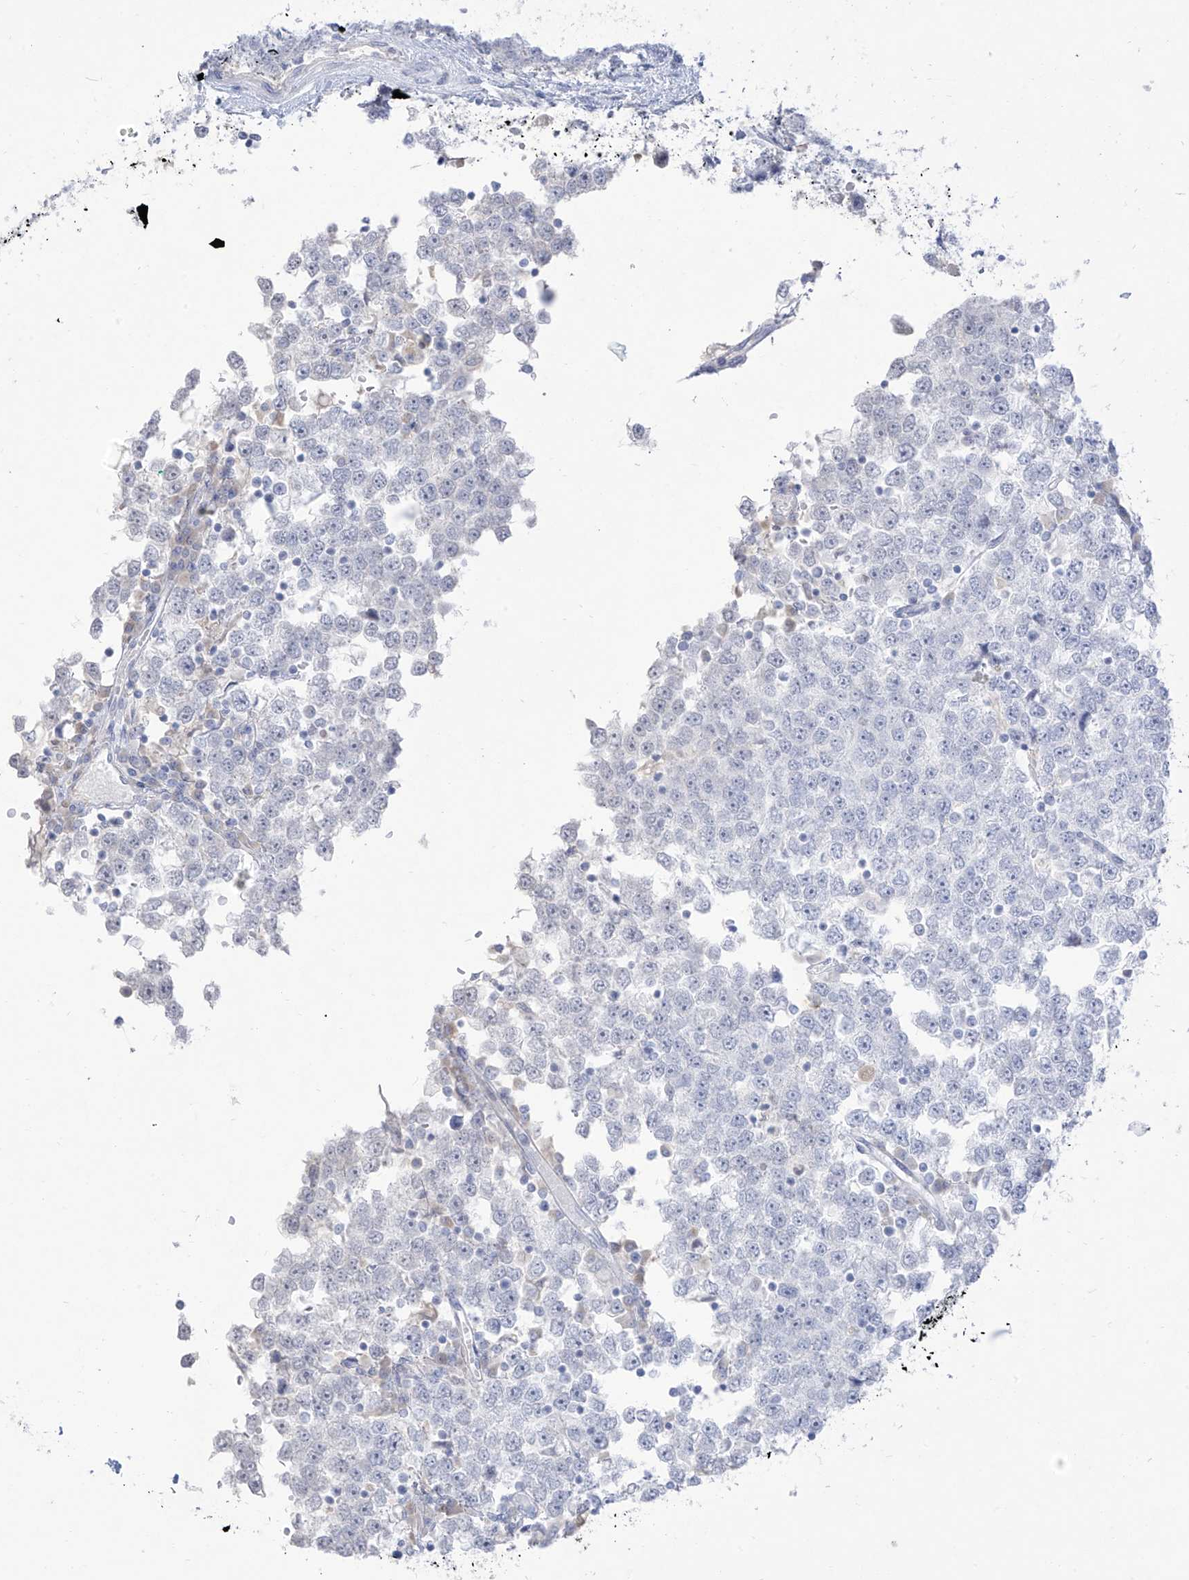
{"staining": {"intensity": "negative", "quantity": "none", "location": "none"}, "tissue": "testis cancer", "cell_type": "Tumor cells", "image_type": "cancer", "snomed": [{"axis": "morphology", "description": "Seminoma, NOS"}, {"axis": "topography", "description": "Testis"}], "caption": "DAB immunohistochemical staining of human testis seminoma shows no significant expression in tumor cells.", "gene": "TGM4", "patient": {"sex": "male", "age": 65}}